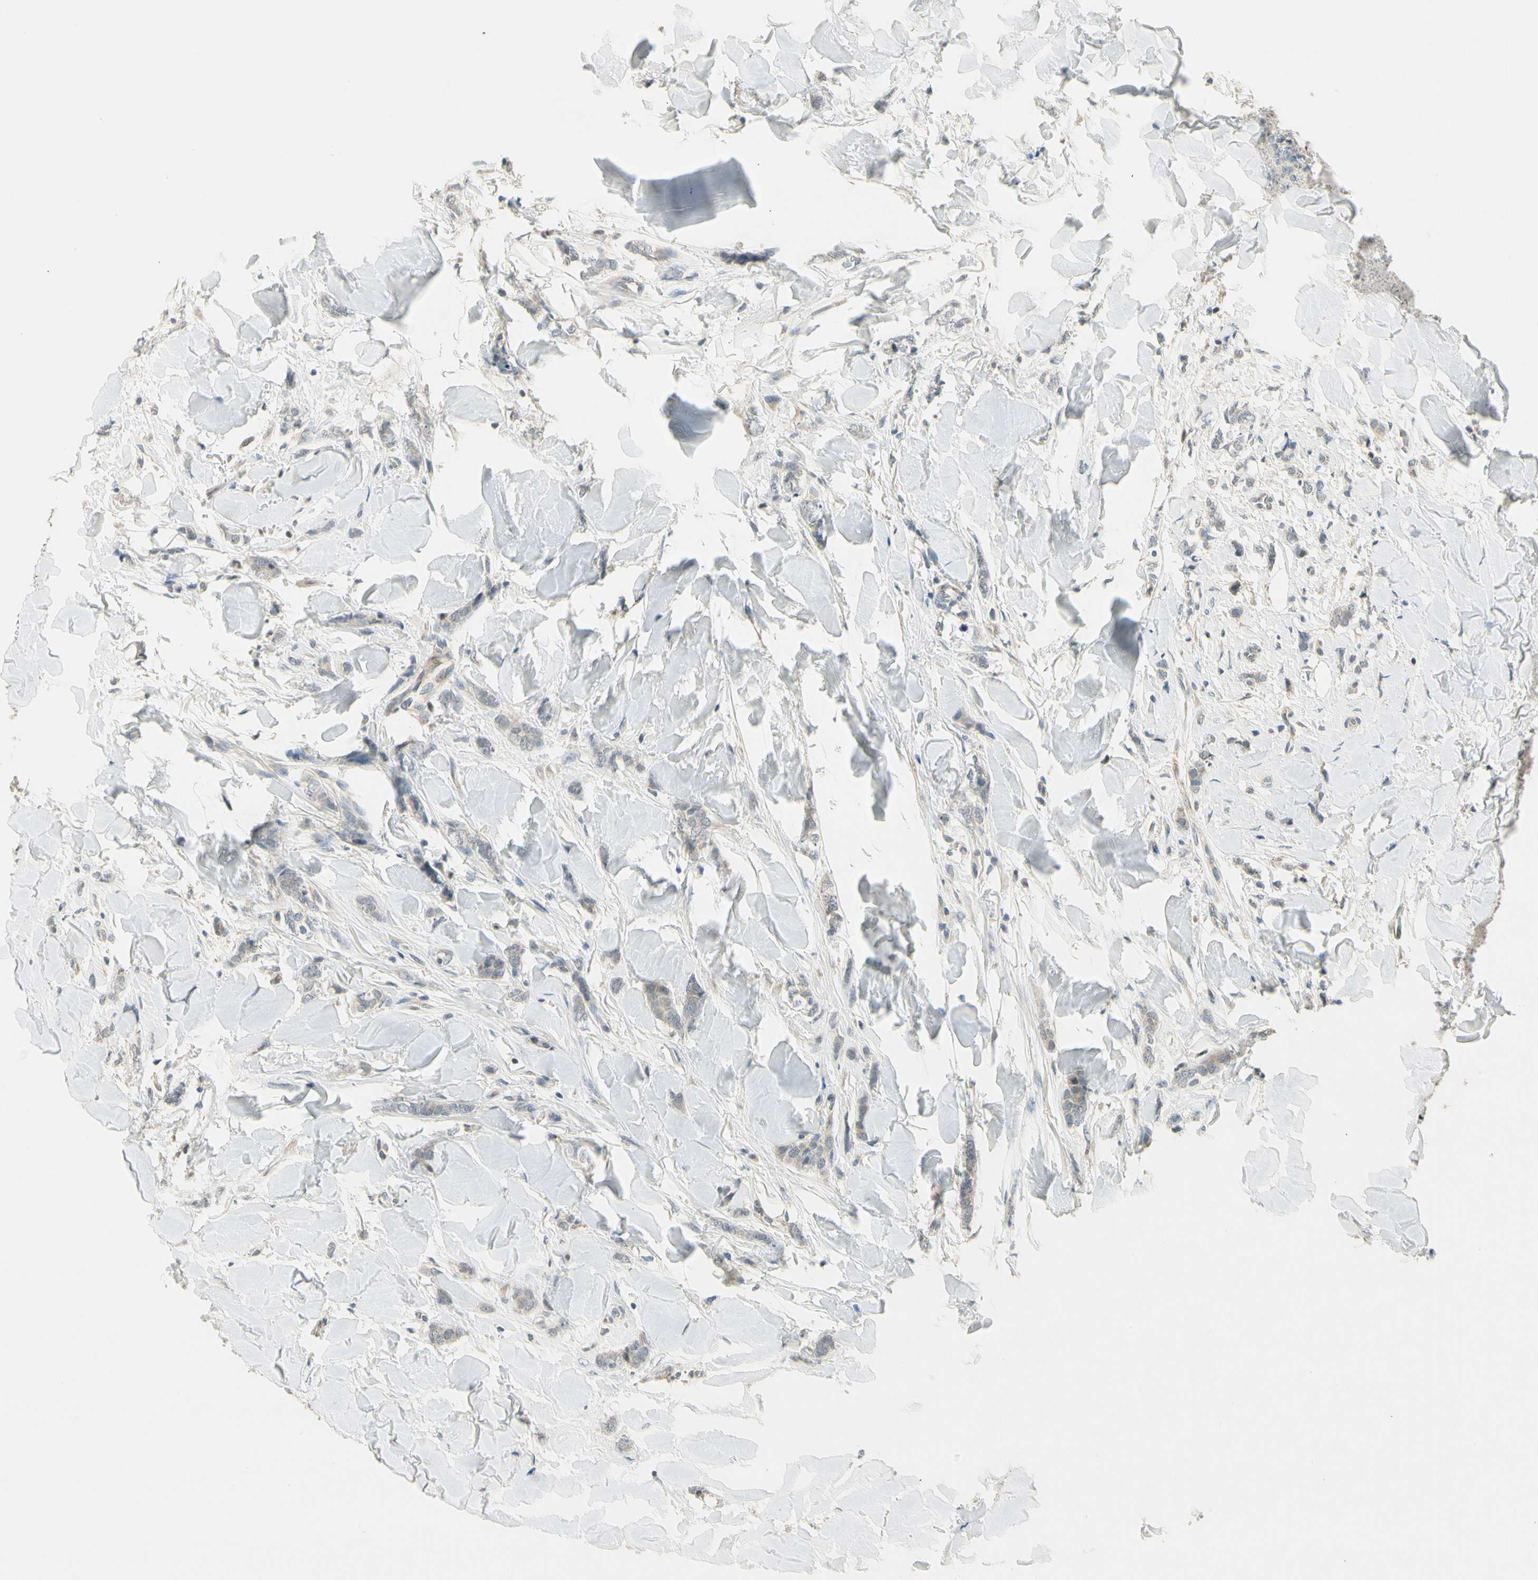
{"staining": {"intensity": "weak", "quantity": "<25%", "location": "cytoplasmic/membranous"}, "tissue": "breast cancer", "cell_type": "Tumor cells", "image_type": "cancer", "snomed": [{"axis": "morphology", "description": "Lobular carcinoma"}, {"axis": "topography", "description": "Skin"}, {"axis": "topography", "description": "Breast"}], "caption": "Immunohistochemistry (IHC) of breast cancer (lobular carcinoma) demonstrates no staining in tumor cells.", "gene": "PCDHB15", "patient": {"sex": "female", "age": 46}}